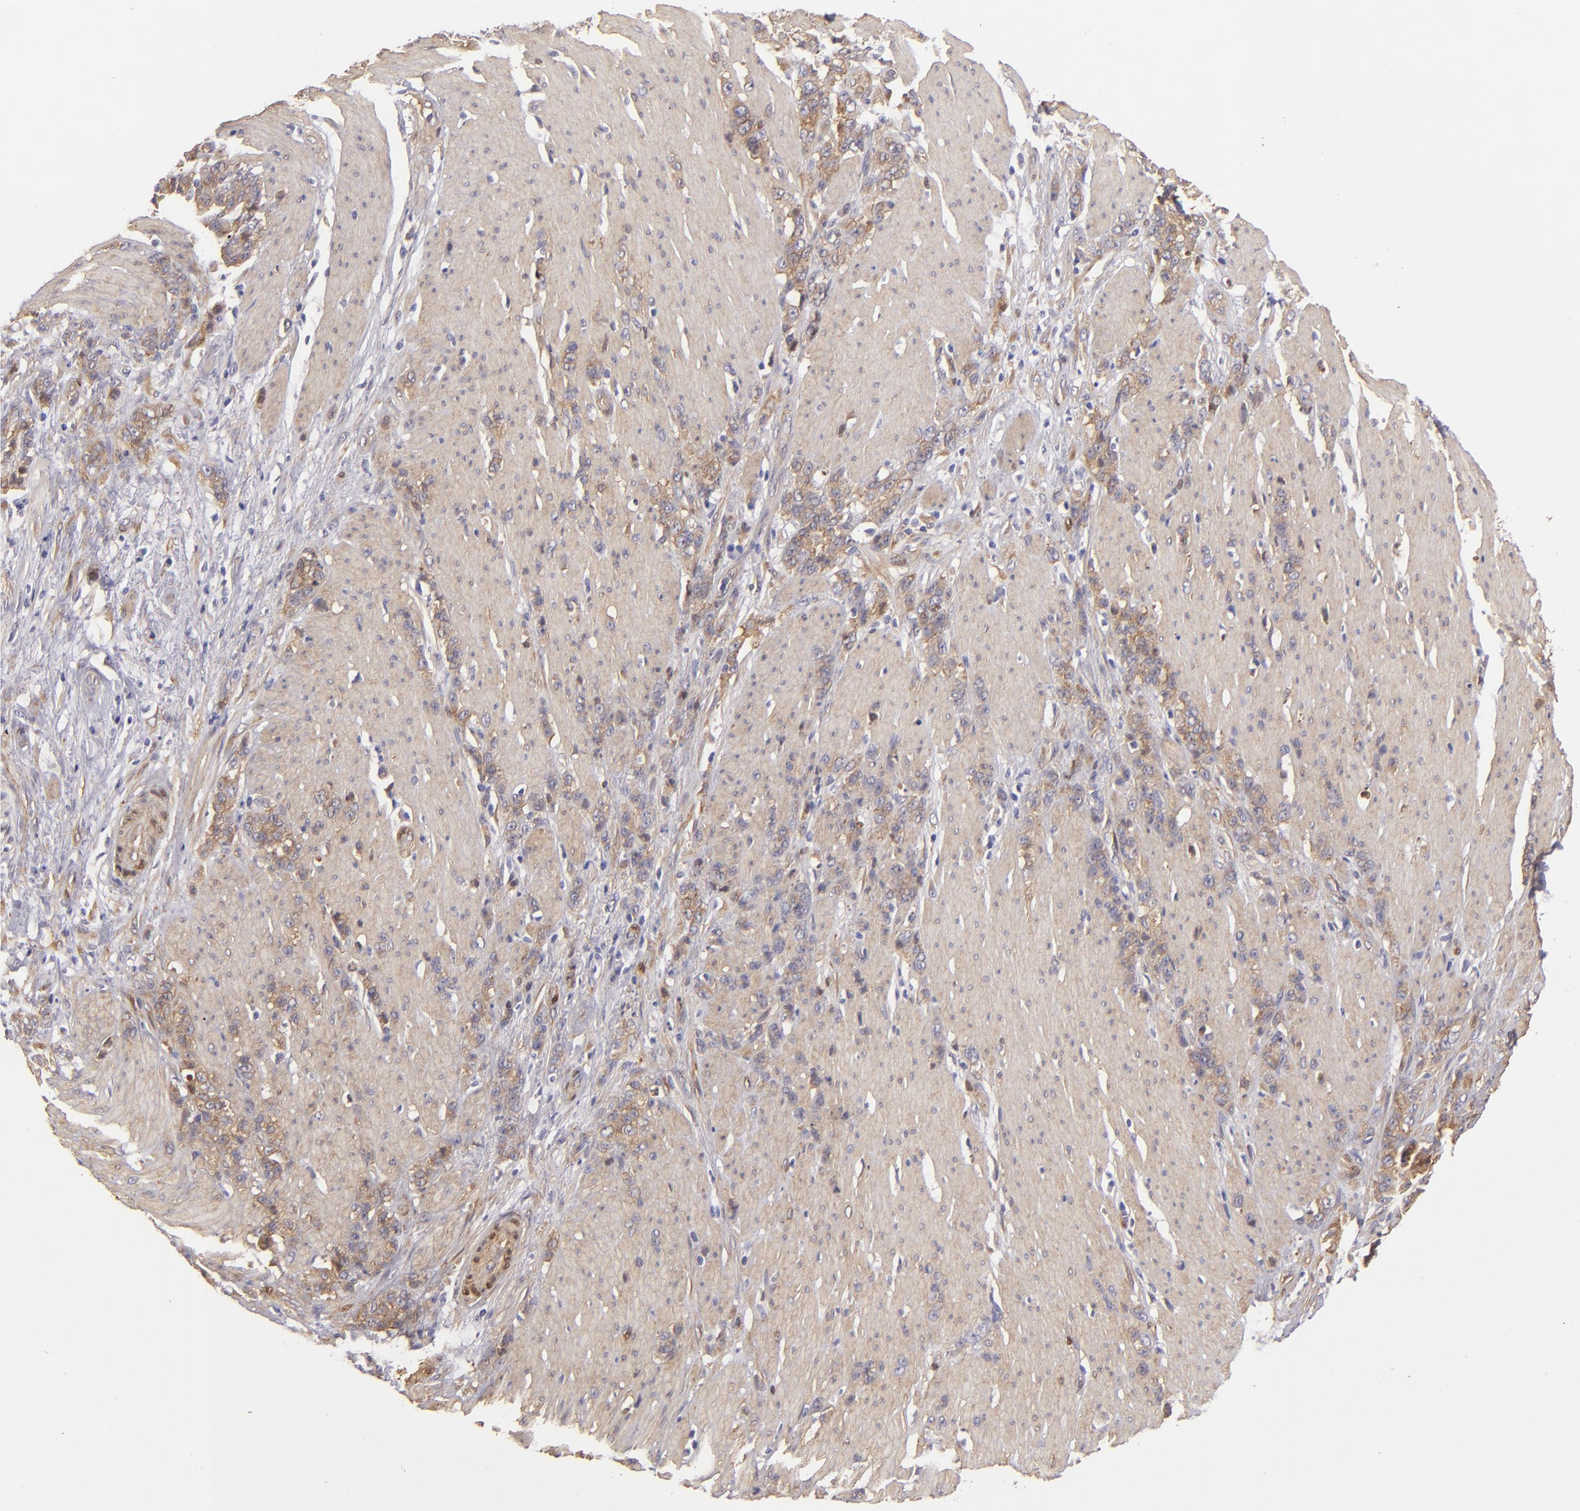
{"staining": {"intensity": "weak", "quantity": ">75%", "location": "cytoplasmic/membranous"}, "tissue": "stomach cancer", "cell_type": "Tumor cells", "image_type": "cancer", "snomed": [{"axis": "morphology", "description": "Adenocarcinoma, NOS"}, {"axis": "topography", "description": "Stomach, lower"}], "caption": "High-power microscopy captured an IHC histopathology image of stomach cancer (adenocarcinoma), revealing weak cytoplasmic/membranous expression in approximately >75% of tumor cells.", "gene": "VCL", "patient": {"sex": "male", "age": 88}}